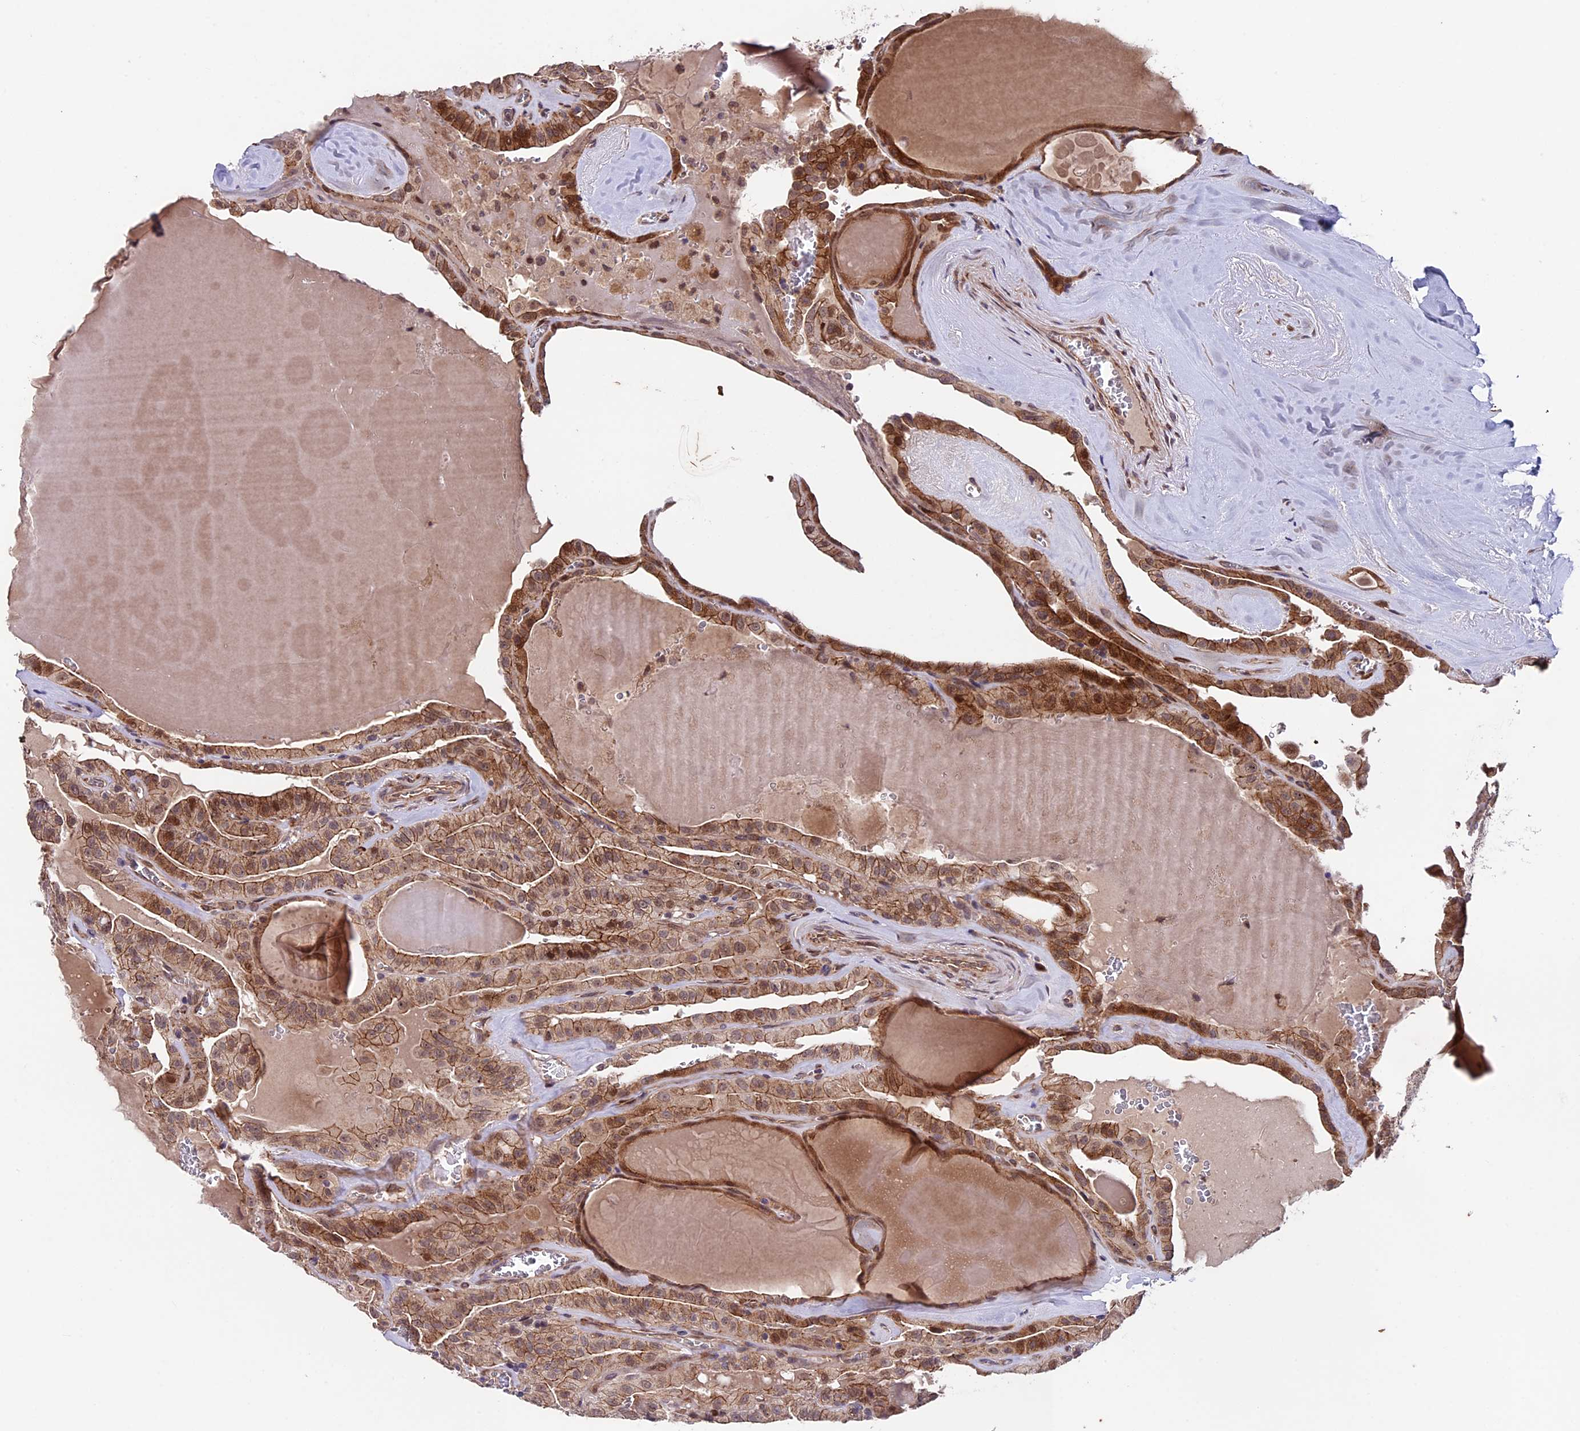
{"staining": {"intensity": "moderate", "quantity": ">75%", "location": "cytoplasmic/membranous"}, "tissue": "thyroid cancer", "cell_type": "Tumor cells", "image_type": "cancer", "snomed": [{"axis": "morphology", "description": "Papillary adenocarcinoma, NOS"}, {"axis": "topography", "description": "Thyroid gland"}], "caption": "A medium amount of moderate cytoplasmic/membranous expression is present in about >75% of tumor cells in thyroid cancer (papillary adenocarcinoma) tissue.", "gene": "SIPA1L3", "patient": {"sex": "male", "age": 52}}